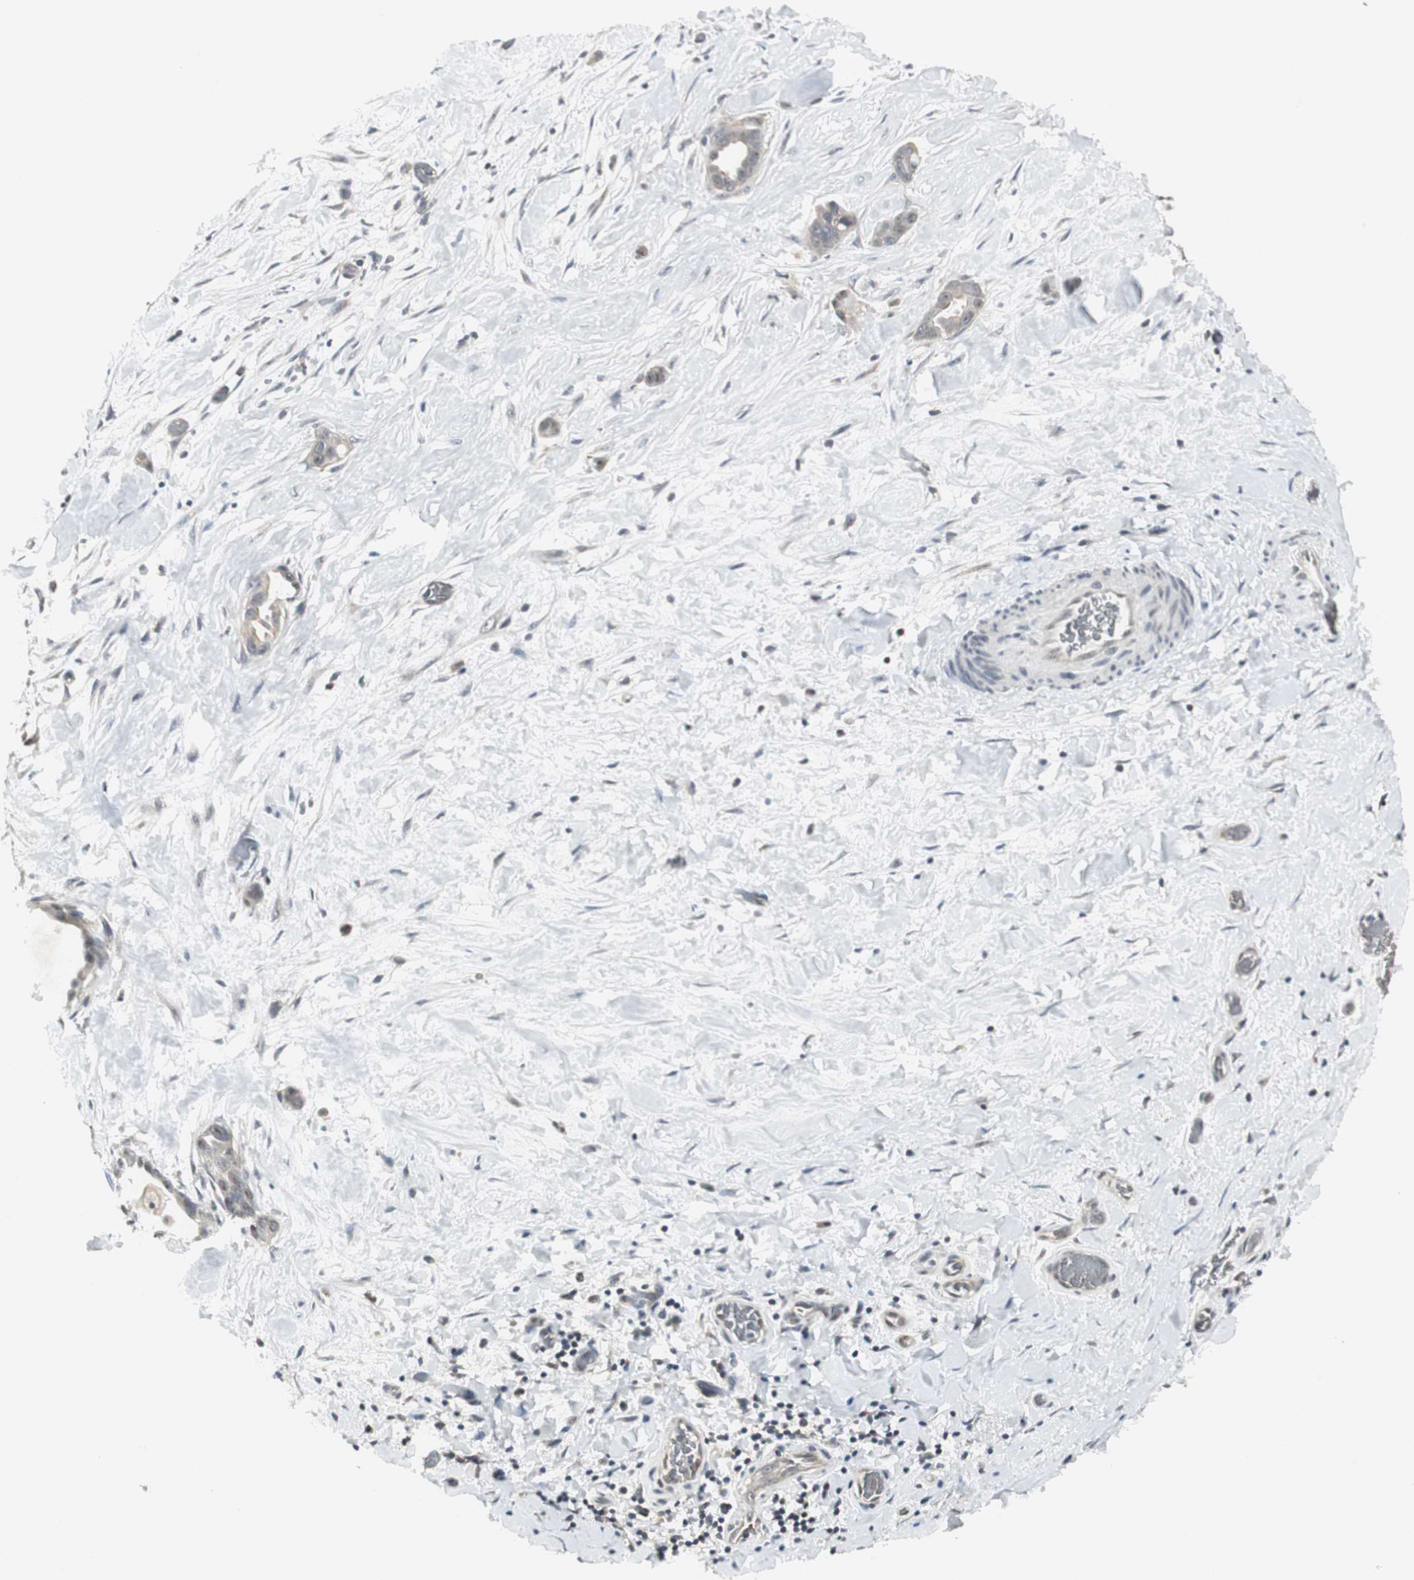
{"staining": {"intensity": "weak", "quantity": ">75%", "location": "cytoplasmic/membranous"}, "tissue": "liver cancer", "cell_type": "Tumor cells", "image_type": "cancer", "snomed": [{"axis": "morphology", "description": "Cholangiocarcinoma"}, {"axis": "topography", "description": "Liver"}], "caption": "Liver cholangiocarcinoma stained with IHC reveals weak cytoplasmic/membranous expression in about >75% of tumor cells. (brown staining indicates protein expression, while blue staining denotes nuclei).", "gene": "CCT5", "patient": {"sex": "female", "age": 65}}